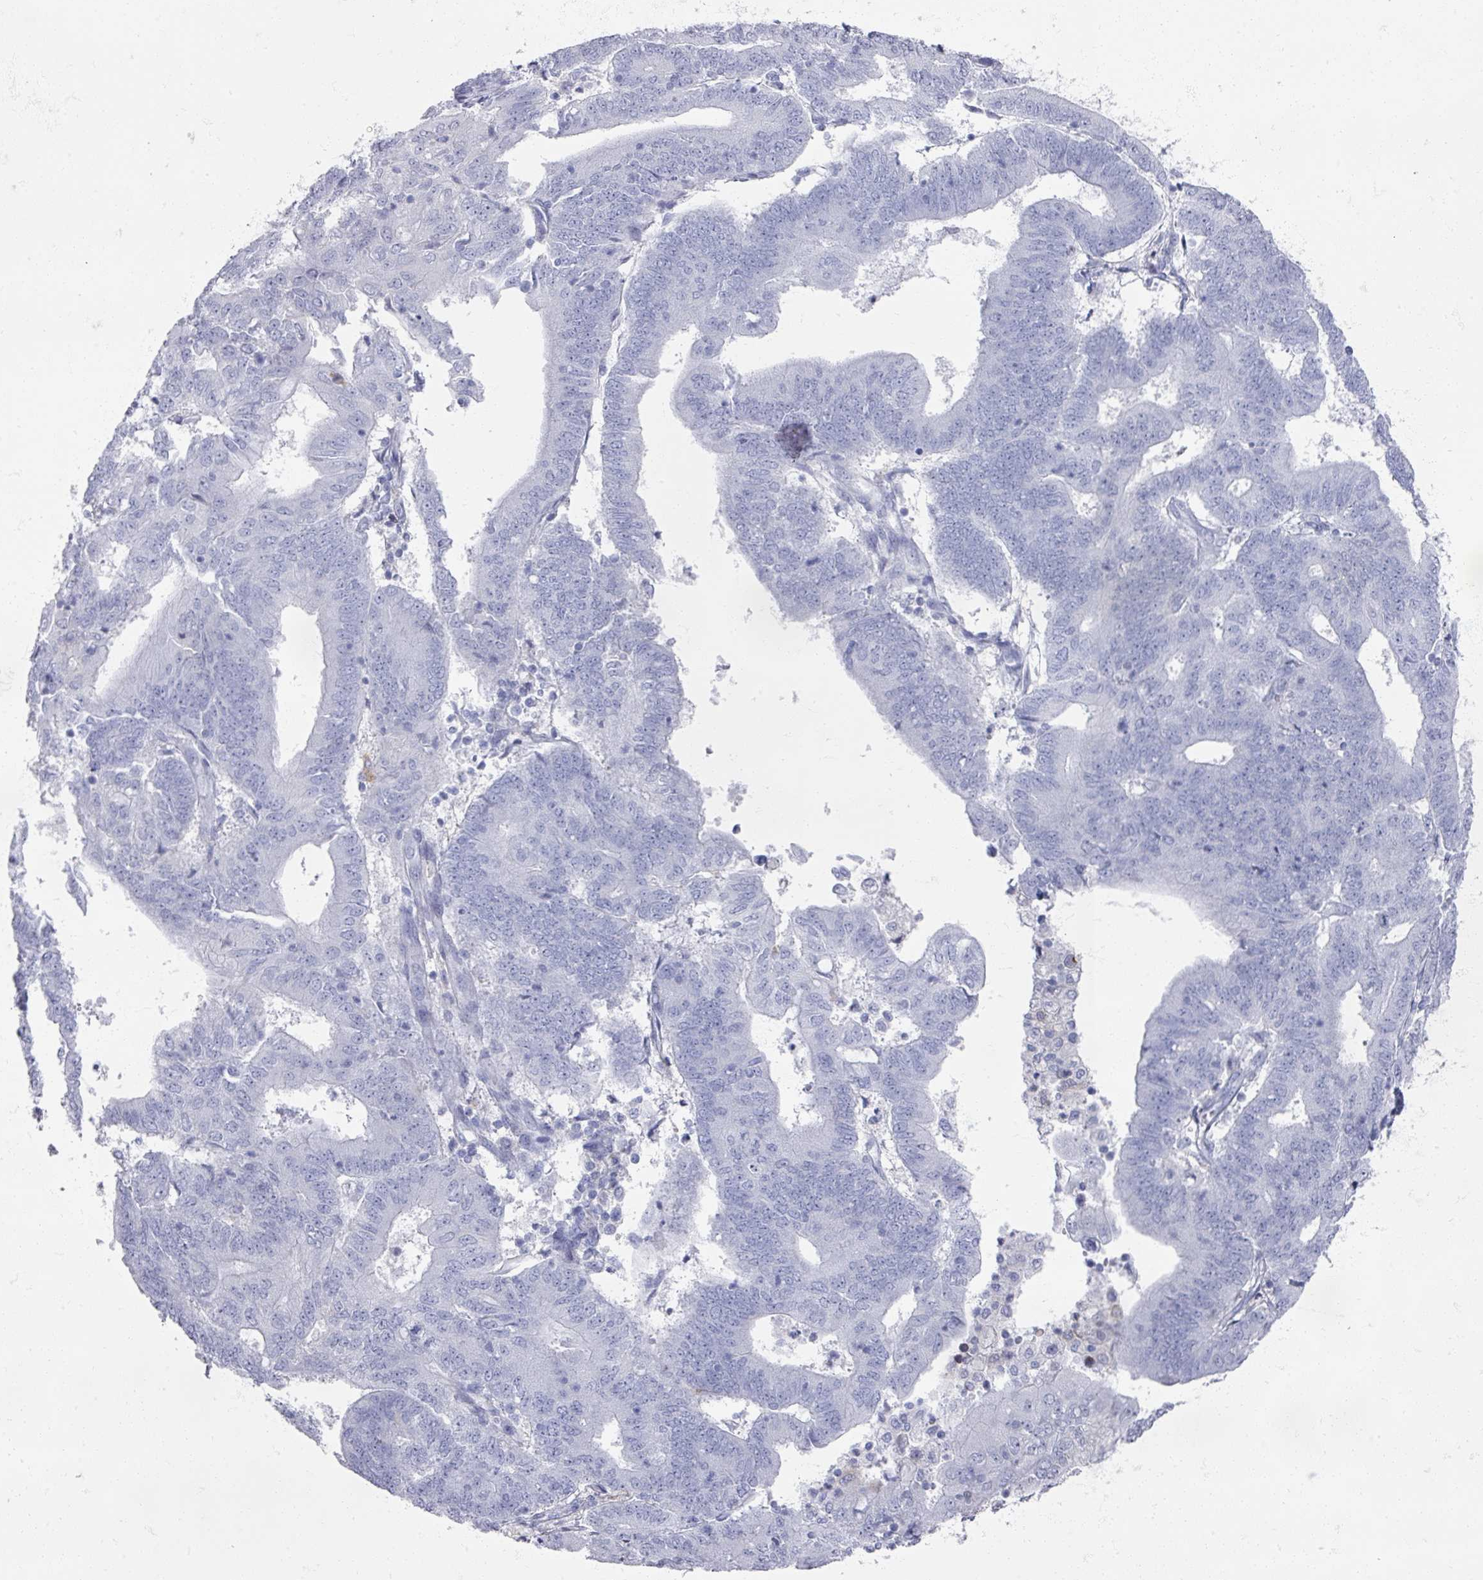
{"staining": {"intensity": "negative", "quantity": "none", "location": "none"}, "tissue": "endometrial cancer", "cell_type": "Tumor cells", "image_type": "cancer", "snomed": [{"axis": "morphology", "description": "Adenocarcinoma, NOS"}, {"axis": "topography", "description": "Endometrium"}], "caption": "Protein analysis of endometrial cancer demonstrates no significant staining in tumor cells.", "gene": "OMG", "patient": {"sex": "female", "age": 70}}